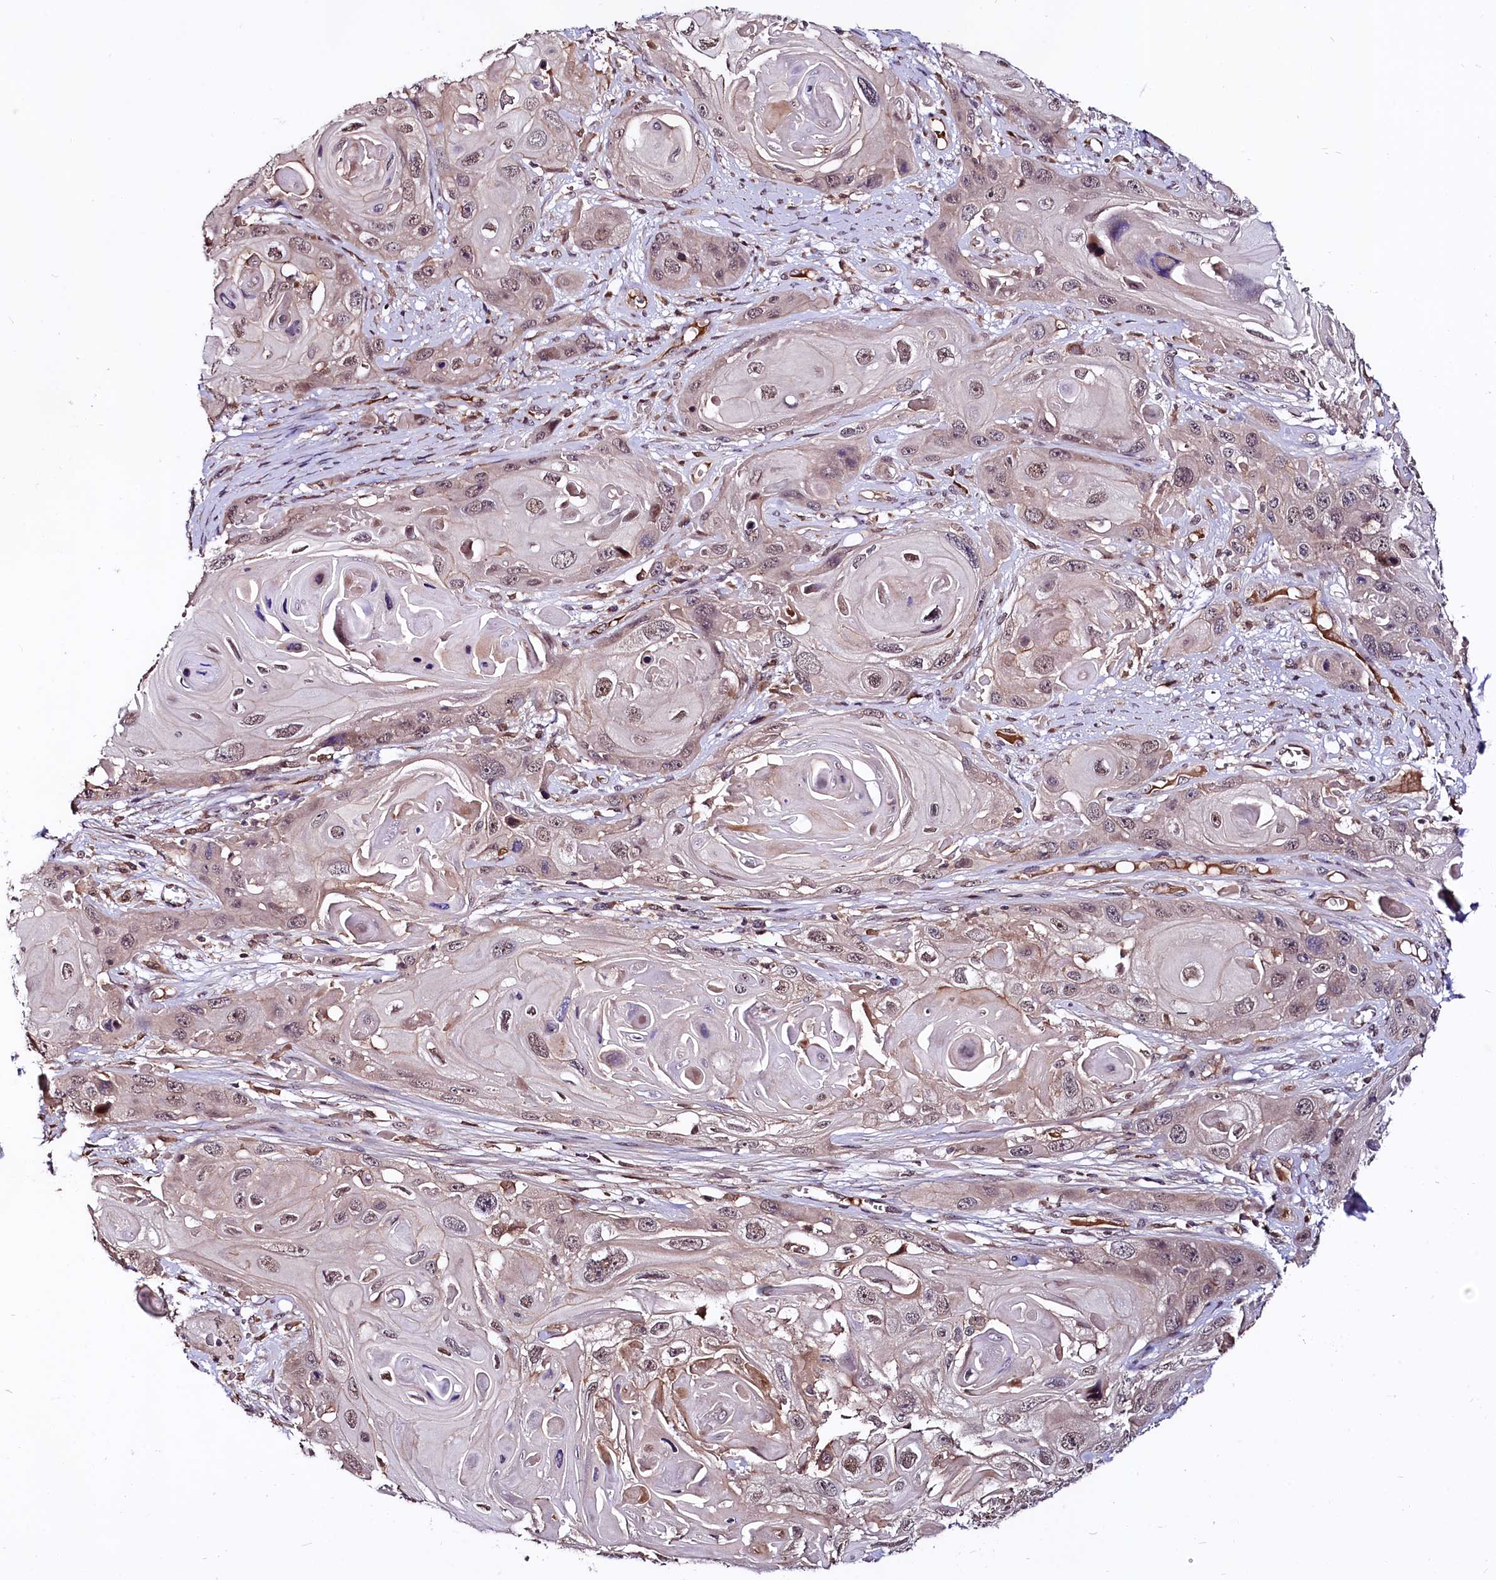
{"staining": {"intensity": "weak", "quantity": "25%-75%", "location": "nuclear"}, "tissue": "skin cancer", "cell_type": "Tumor cells", "image_type": "cancer", "snomed": [{"axis": "morphology", "description": "Squamous cell carcinoma, NOS"}, {"axis": "topography", "description": "Skin"}], "caption": "A brown stain highlights weak nuclear expression of a protein in skin cancer (squamous cell carcinoma) tumor cells. The protein of interest is shown in brown color, while the nuclei are stained blue.", "gene": "UBE3A", "patient": {"sex": "male", "age": 55}}